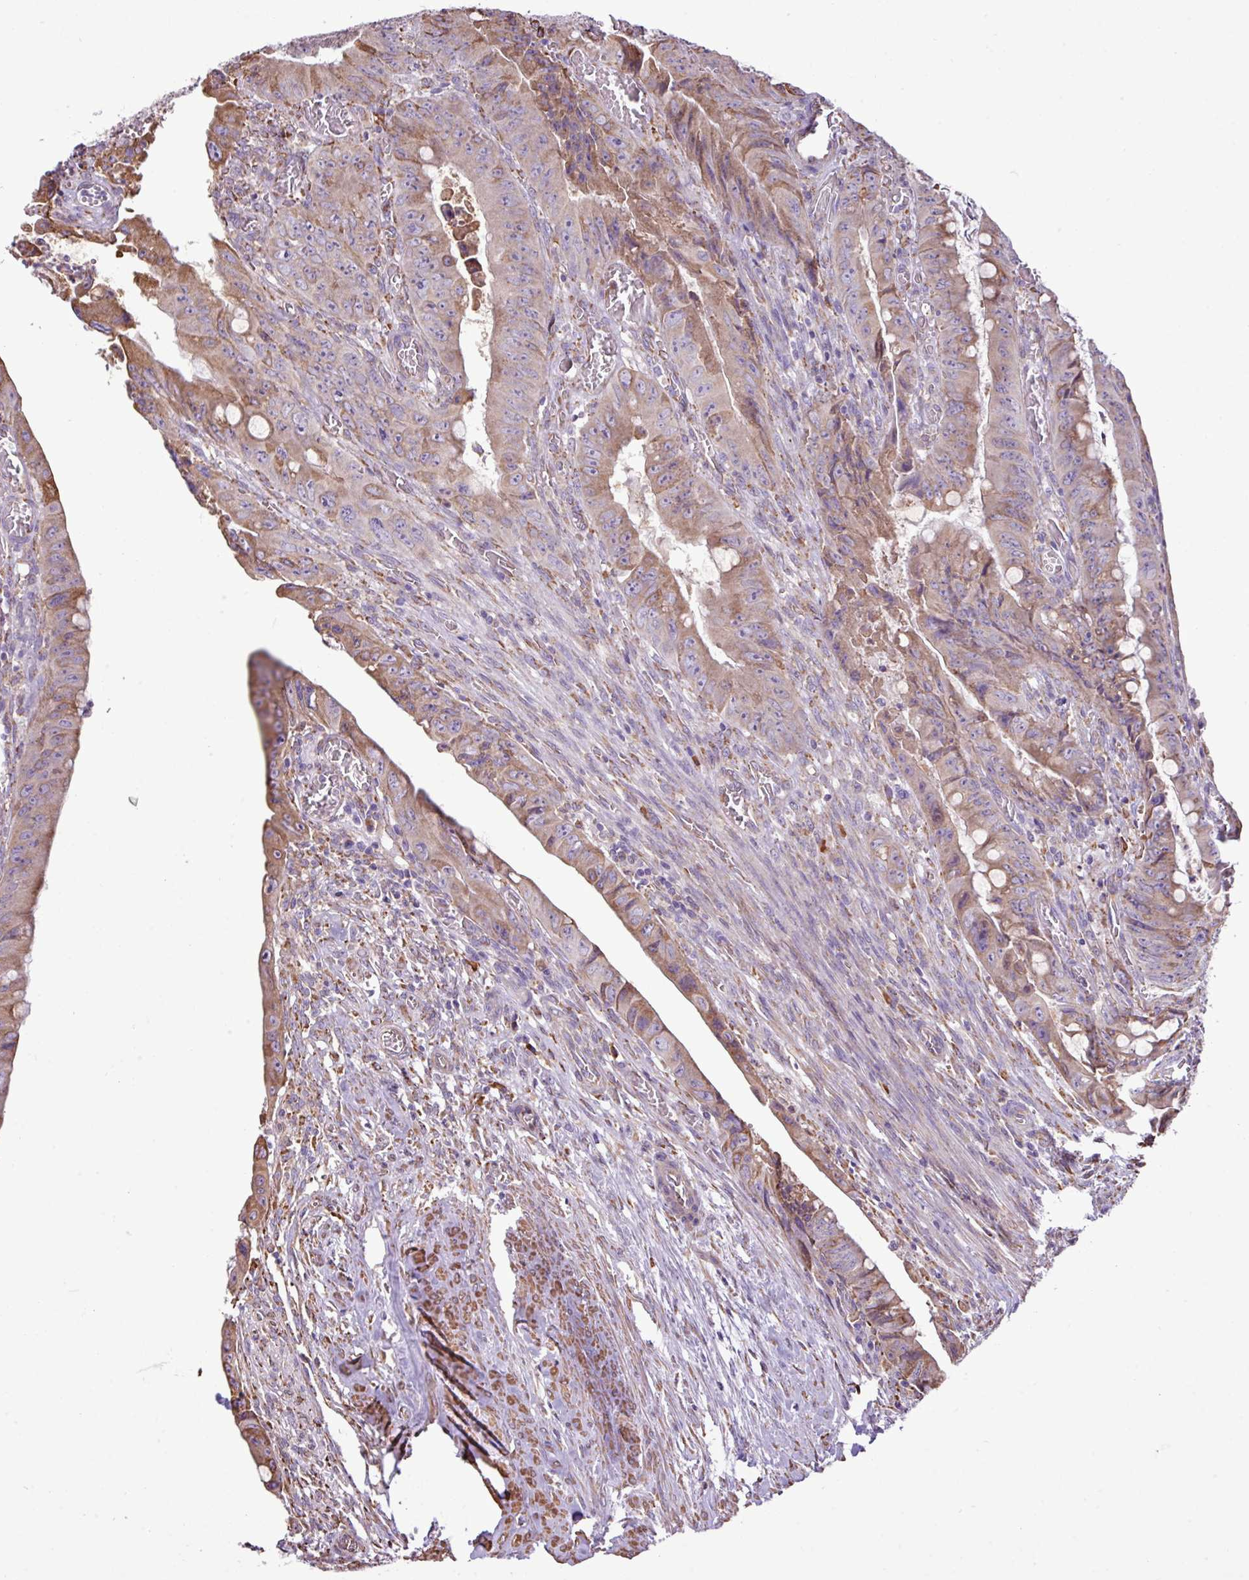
{"staining": {"intensity": "moderate", "quantity": ">75%", "location": "cytoplasmic/membranous"}, "tissue": "colorectal cancer", "cell_type": "Tumor cells", "image_type": "cancer", "snomed": [{"axis": "morphology", "description": "Adenocarcinoma, NOS"}, {"axis": "topography", "description": "Rectum"}], "caption": "The micrograph shows staining of adenocarcinoma (colorectal), revealing moderate cytoplasmic/membranous protein positivity (brown color) within tumor cells.", "gene": "ZSCAN5A", "patient": {"sex": "male", "age": 78}}